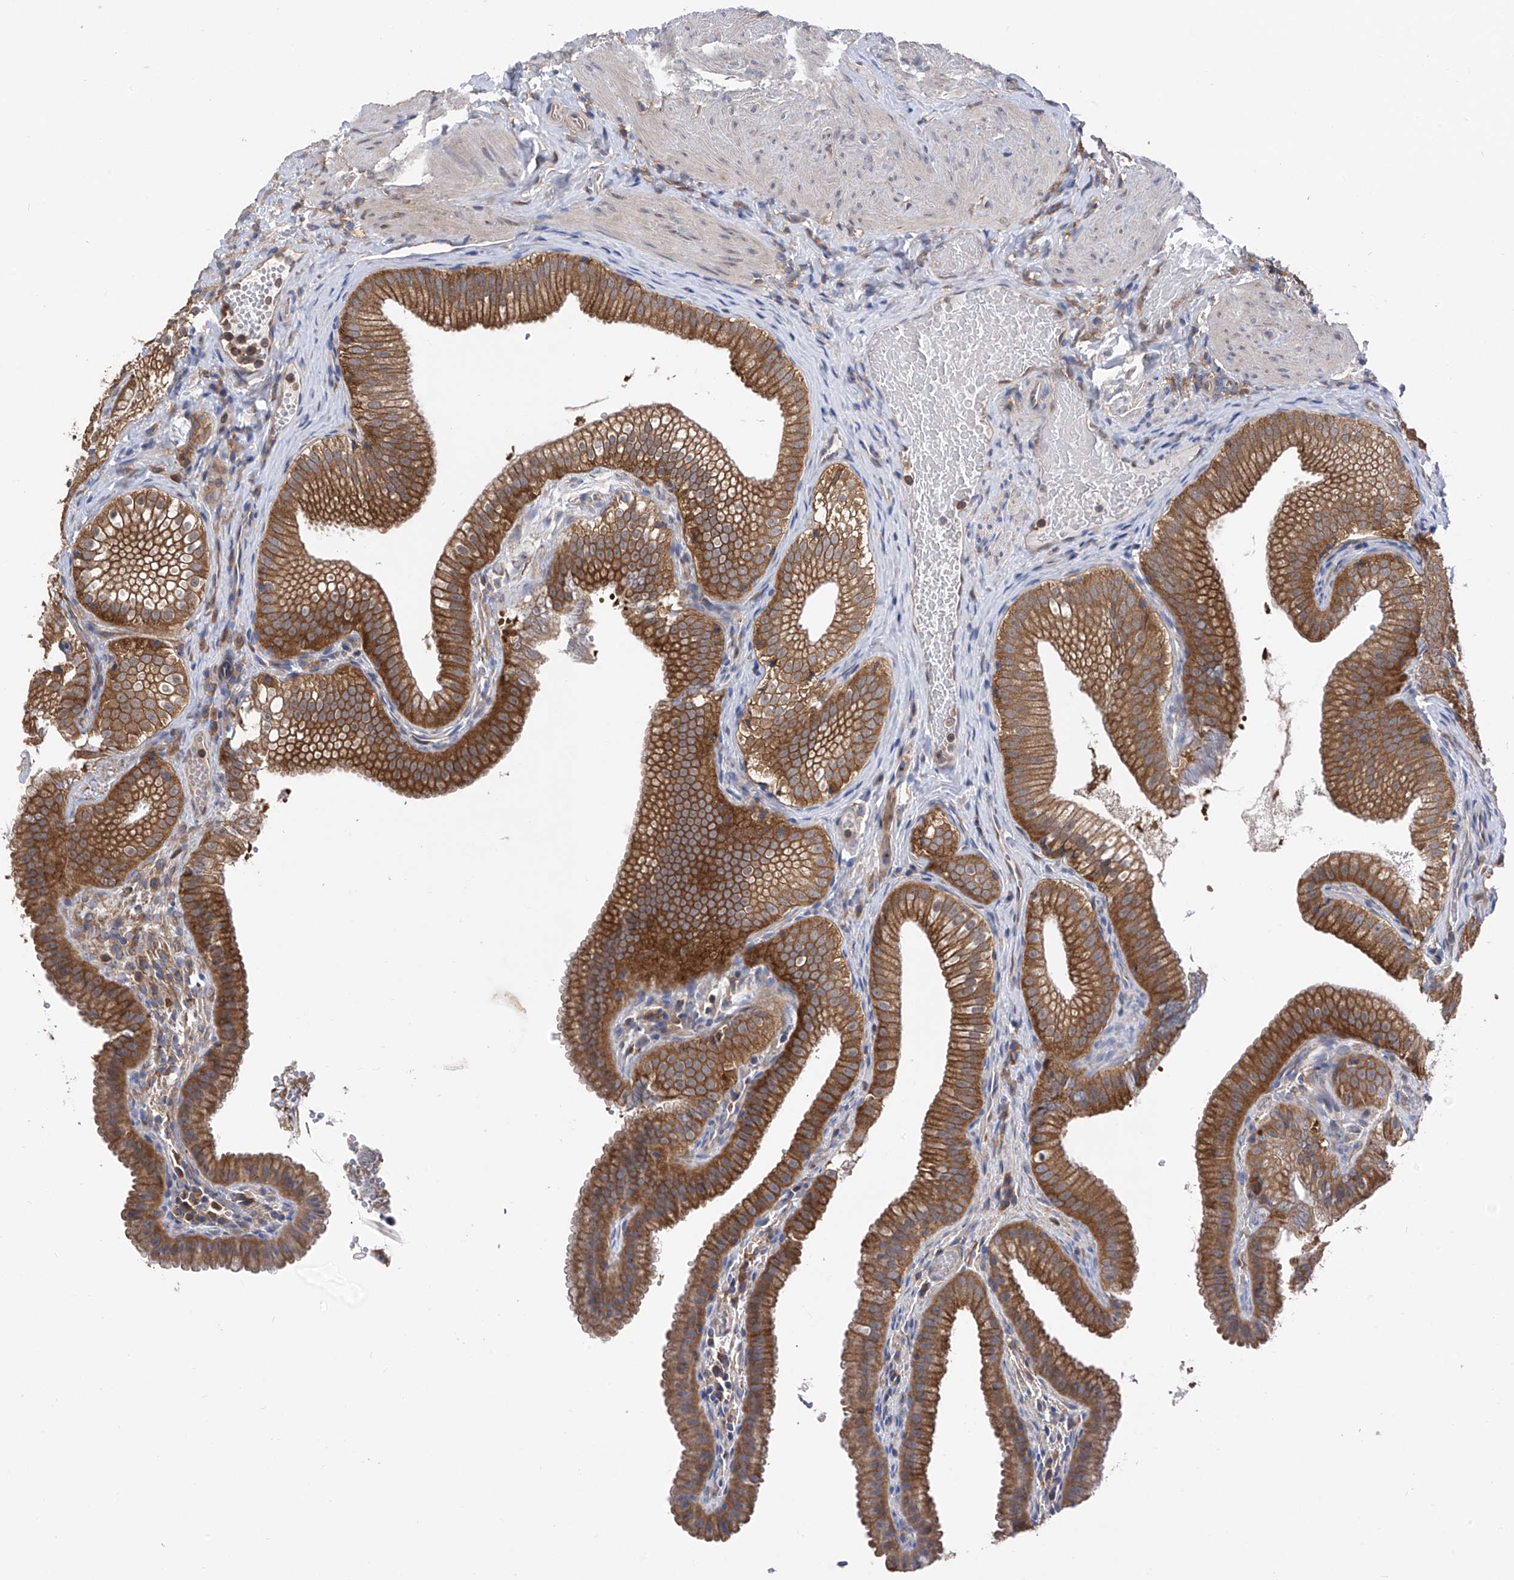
{"staining": {"intensity": "strong", "quantity": ">75%", "location": "cytoplasmic/membranous"}, "tissue": "gallbladder", "cell_type": "Glandular cells", "image_type": "normal", "snomed": [{"axis": "morphology", "description": "Normal tissue, NOS"}, {"axis": "topography", "description": "Gallbladder"}], "caption": "DAB (3,3'-diaminobenzidine) immunohistochemical staining of unremarkable human gallbladder demonstrates strong cytoplasmic/membranous protein staining in about >75% of glandular cells.", "gene": "CHPF", "patient": {"sex": "female", "age": 30}}